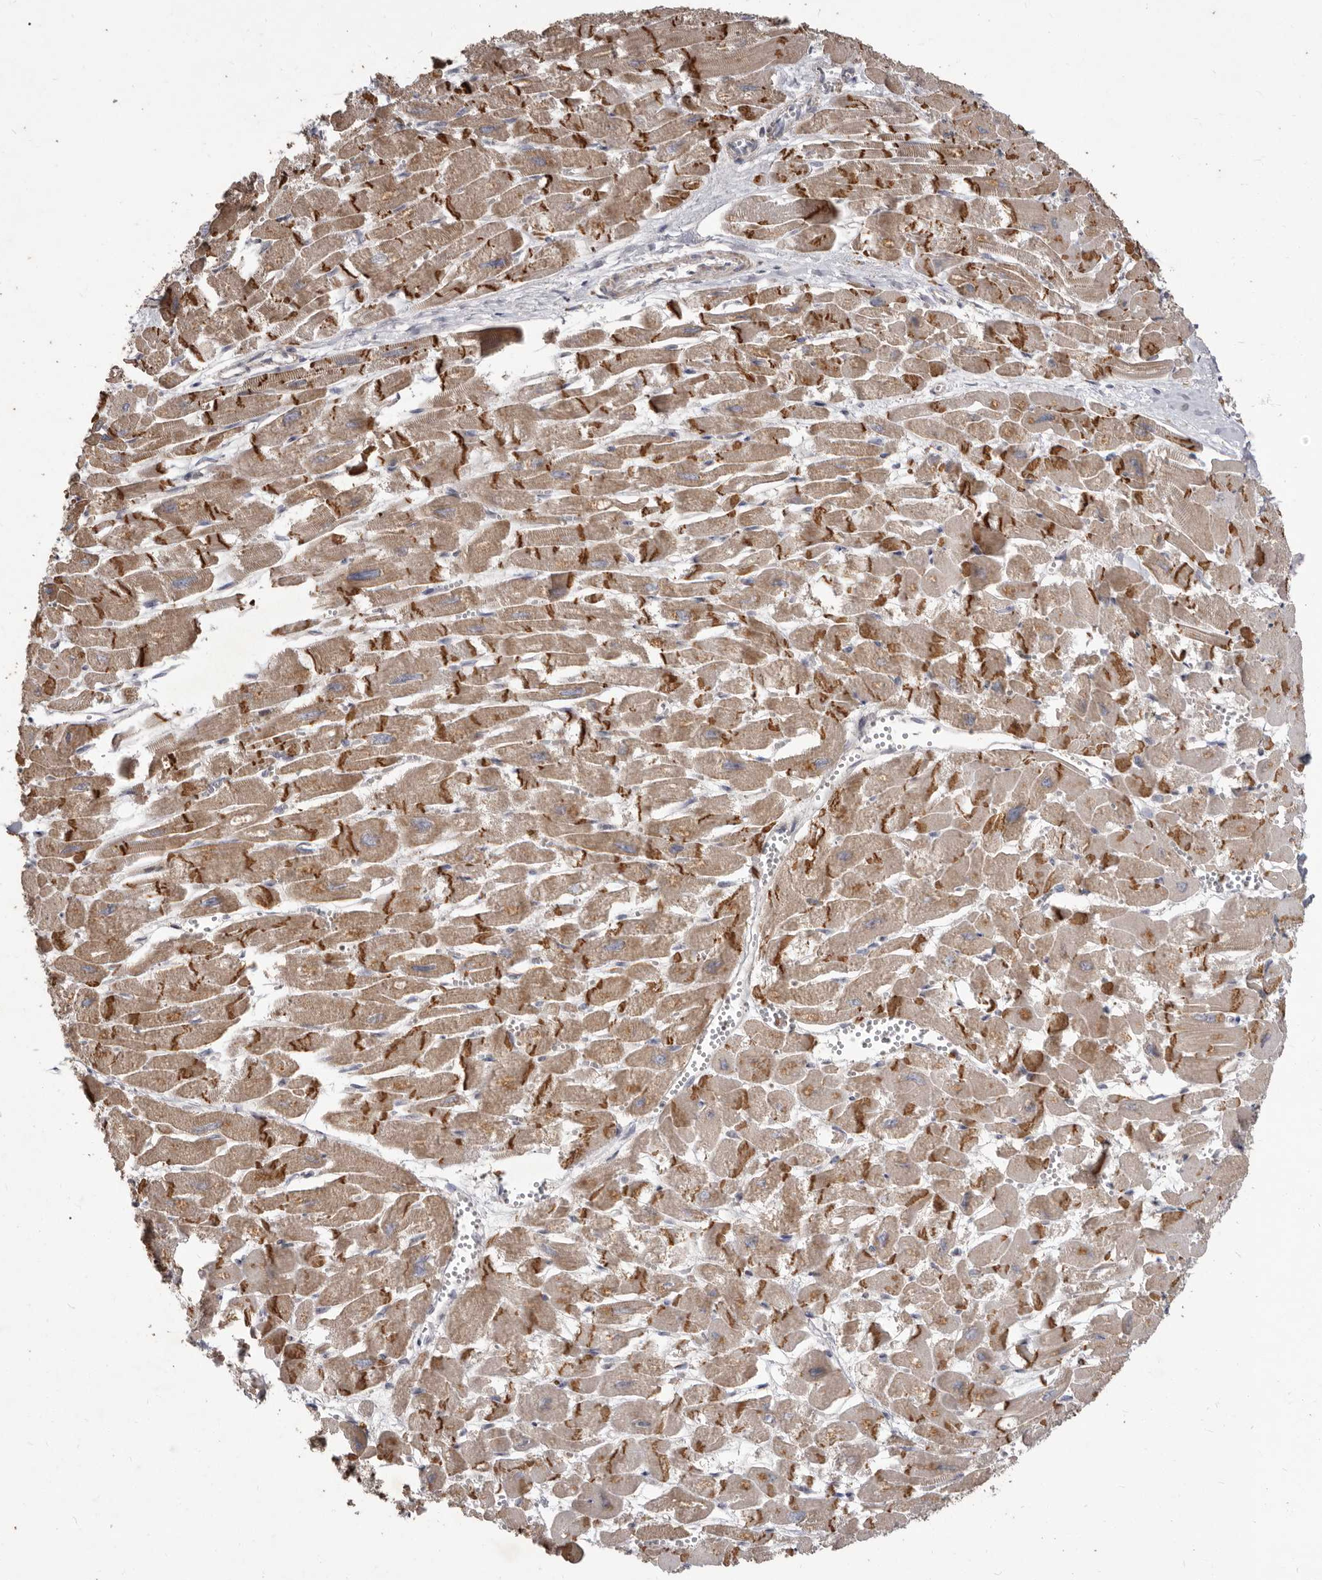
{"staining": {"intensity": "moderate", "quantity": "25%-75%", "location": "cytoplasmic/membranous"}, "tissue": "heart muscle", "cell_type": "Cardiomyocytes", "image_type": "normal", "snomed": [{"axis": "morphology", "description": "Normal tissue, NOS"}, {"axis": "topography", "description": "Heart"}], "caption": "A medium amount of moderate cytoplasmic/membranous staining is appreciated in approximately 25%-75% of cardiomyocytes in benign heart muscle. (Stains: DAB in brown, nuclei in blue, Microscopy: brightfield microscopy at high magnification).", "gene": "ACLY", "patient": {"sex": "male", "age": 54}}